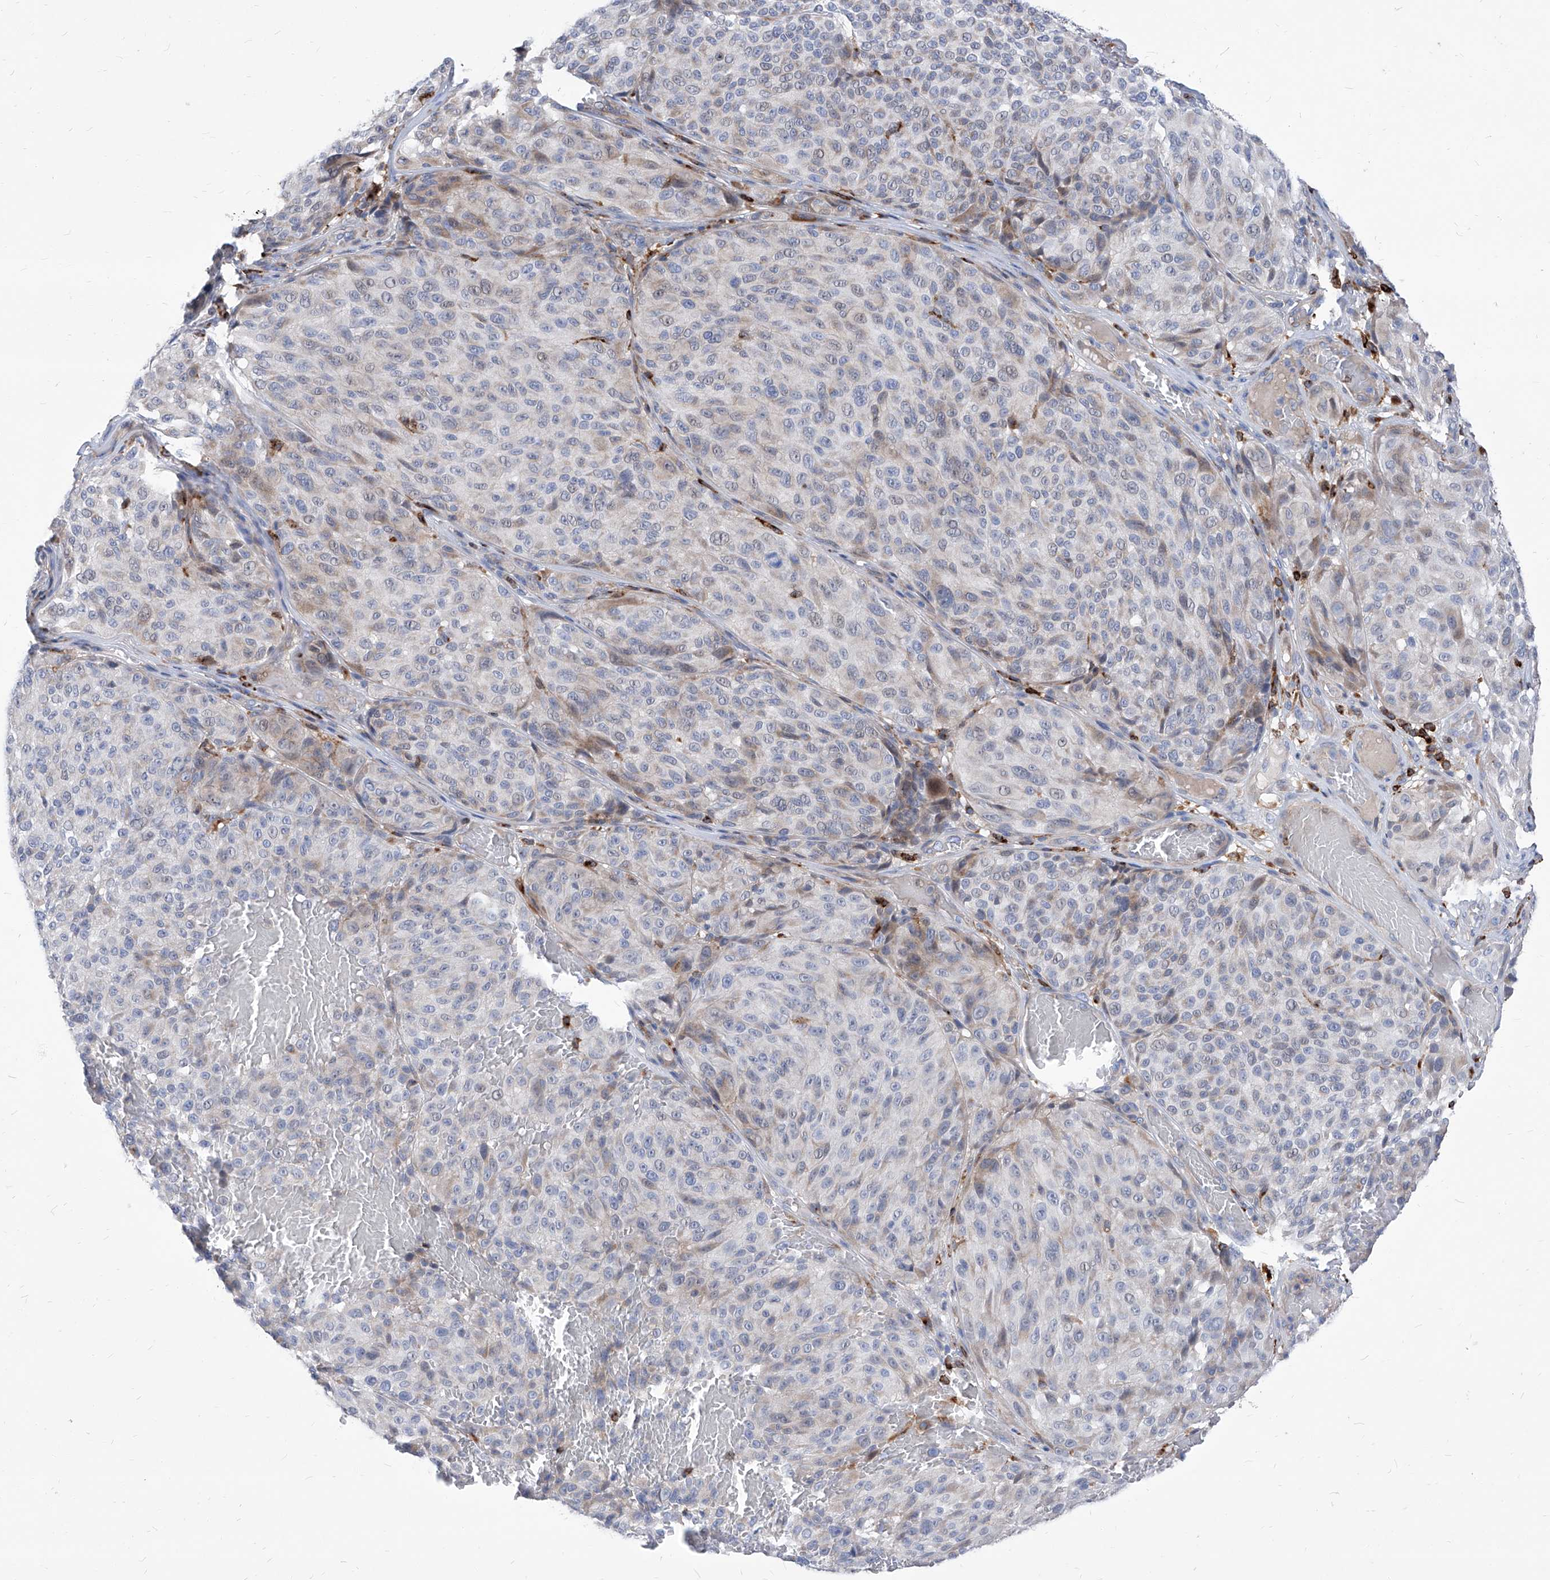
{"staining": {"intensity": "negative", "quantity": "none", "location": "none"}, "tissue": "melanoma", "cell_type": "Tumor cells", "image_type": "cancer", "snomed": [{"axis": "morphology", "description": "Malignant melanoma, NOS"}, {"axis": "topography", "description": "Skin"}], "caption": "Tumor cells show no significant expression in melanoma.", "gene": "UBOX5", "patient": {"sex": "male", "age": 83}}